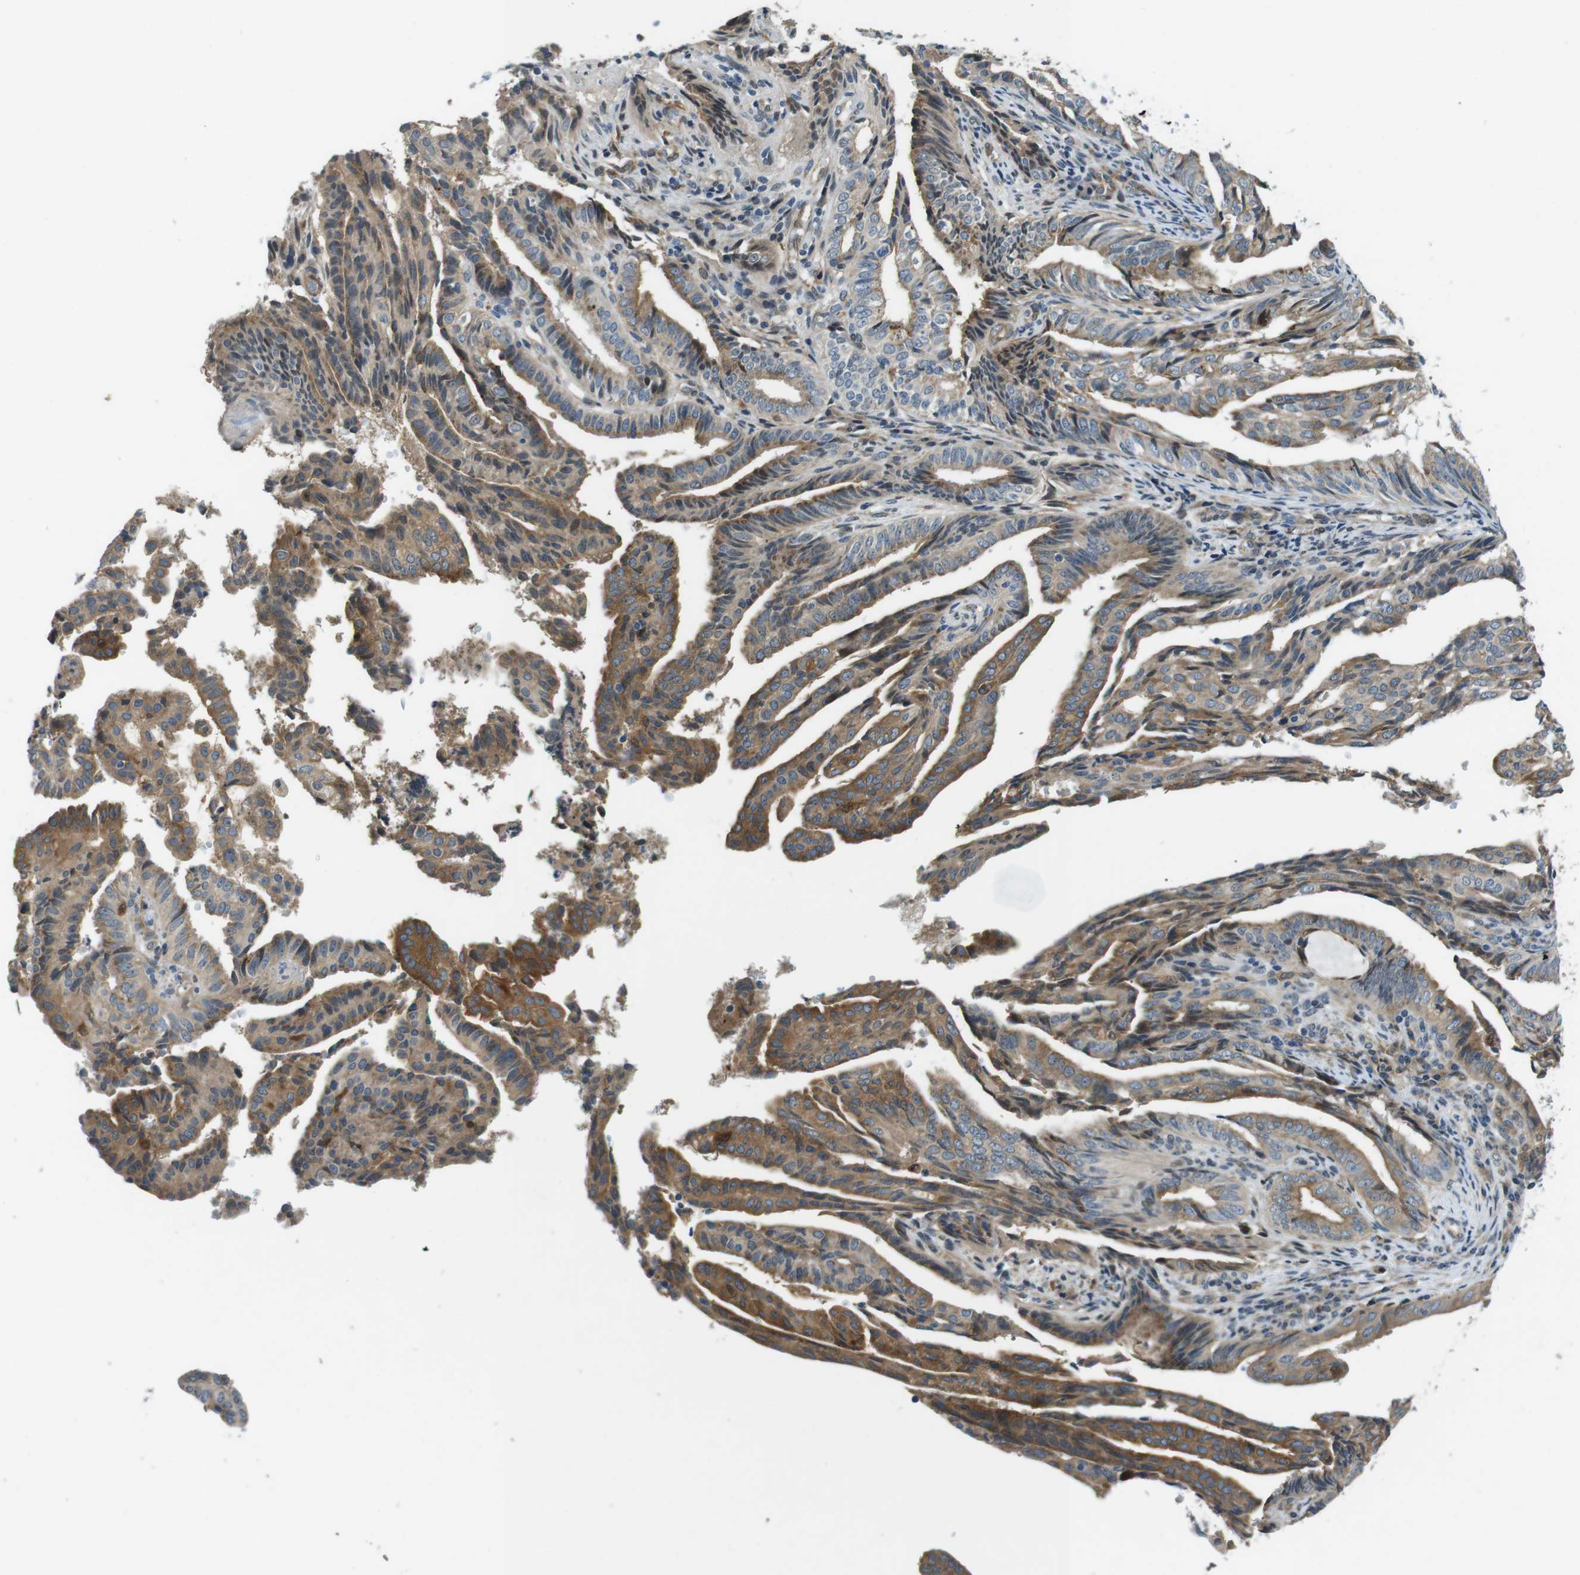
{"staining": {"intensity": "moderate", "quantity": ">75%", "location": "cytoplasmic/membranous"}, "tissue": "endometrial cancer", "cell_type": "Tumor cells", "image_type": "cancer", "snomed": [{"axis": "morphology", "description": "Adenocarcinoma, NOS"}, {"axis": "topography", "description": "Endometrium"}], "caption": "Immunohistochemical staining of human endometrial adenocarcinoma exhibits moderate cytoplasmic/membranous protein positivity in approximately >75% of tumor cells.", "gene": "PALD1", "patient": {"sex": "female", "age": 58}}